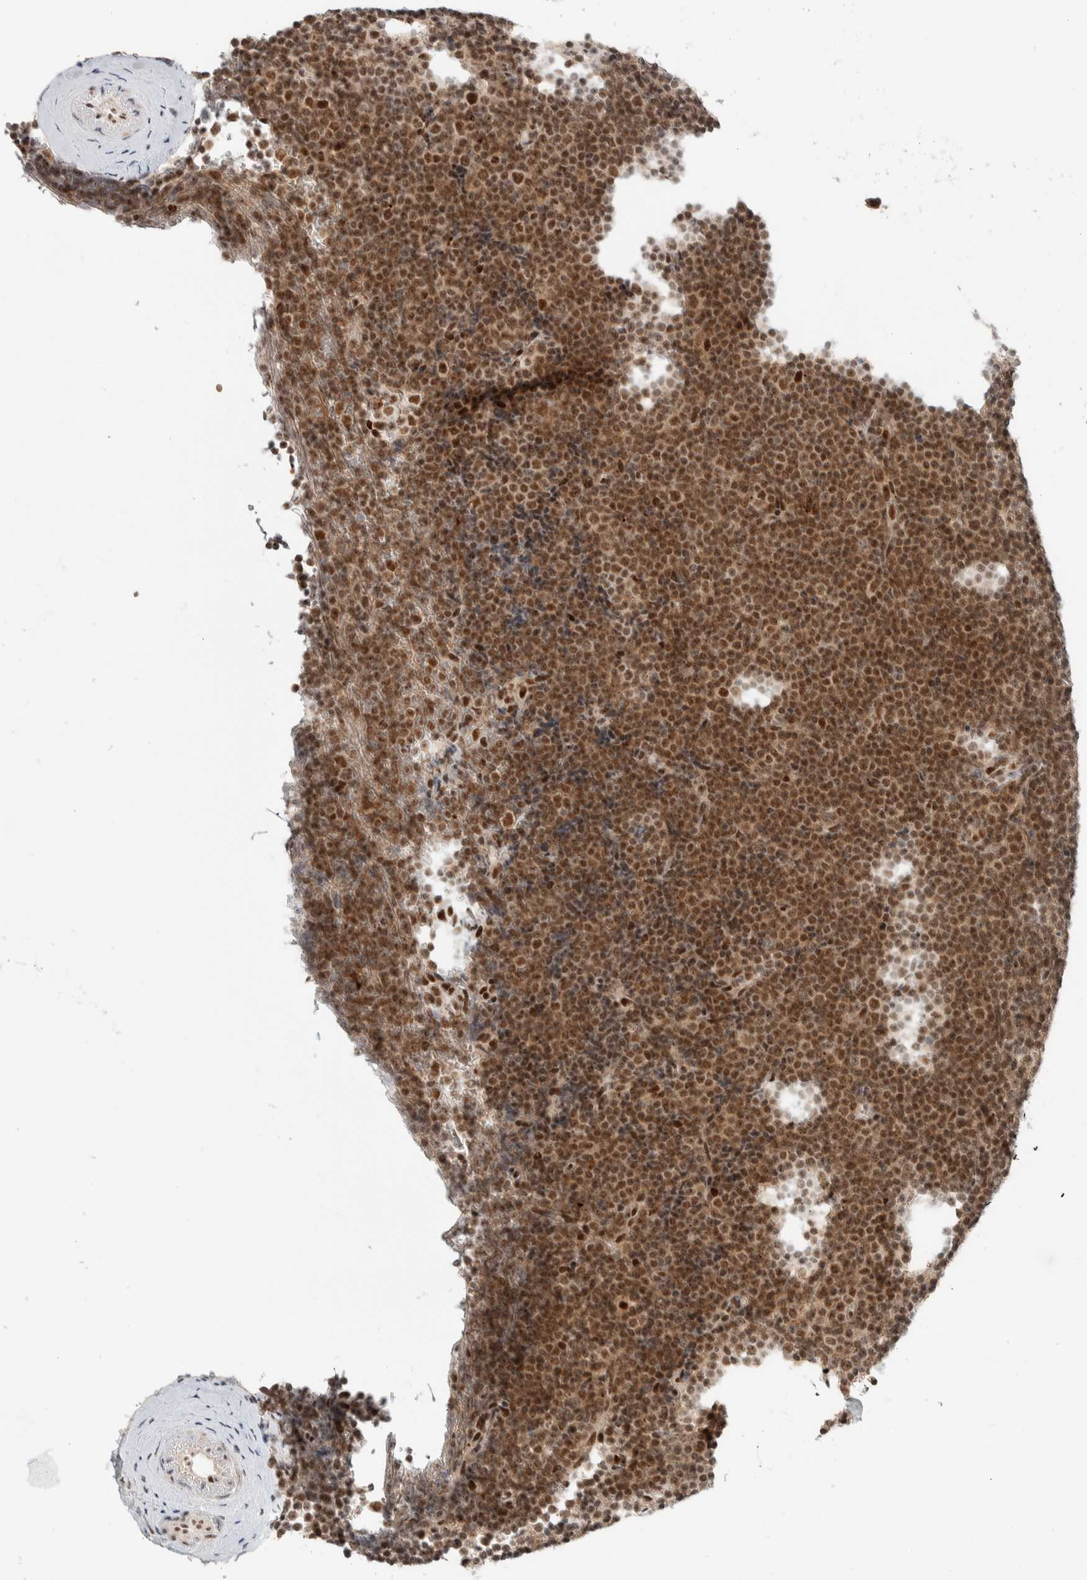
{"staining": {"intensity": "strong", "quantity": ">75%", "location": "nuclear"}, "tissue": "lymphoma", "cell_type": "Tumor cells", "image_type": "cancer", "snomed": [{"axis": "morphology", "description": "Malignant lymphoma, non-Hodgkin's type, Low grade"}, {"axis": "topography", "description": "Lymph node"}], "caption": "Strong nuclear expression is appreciated in about >75% of tumor cells in low-grade malignant lymphoma, non-Hodgkin's type.", "gene": "ZBTB2", "patient": {"sex": "female", "age": 67}}